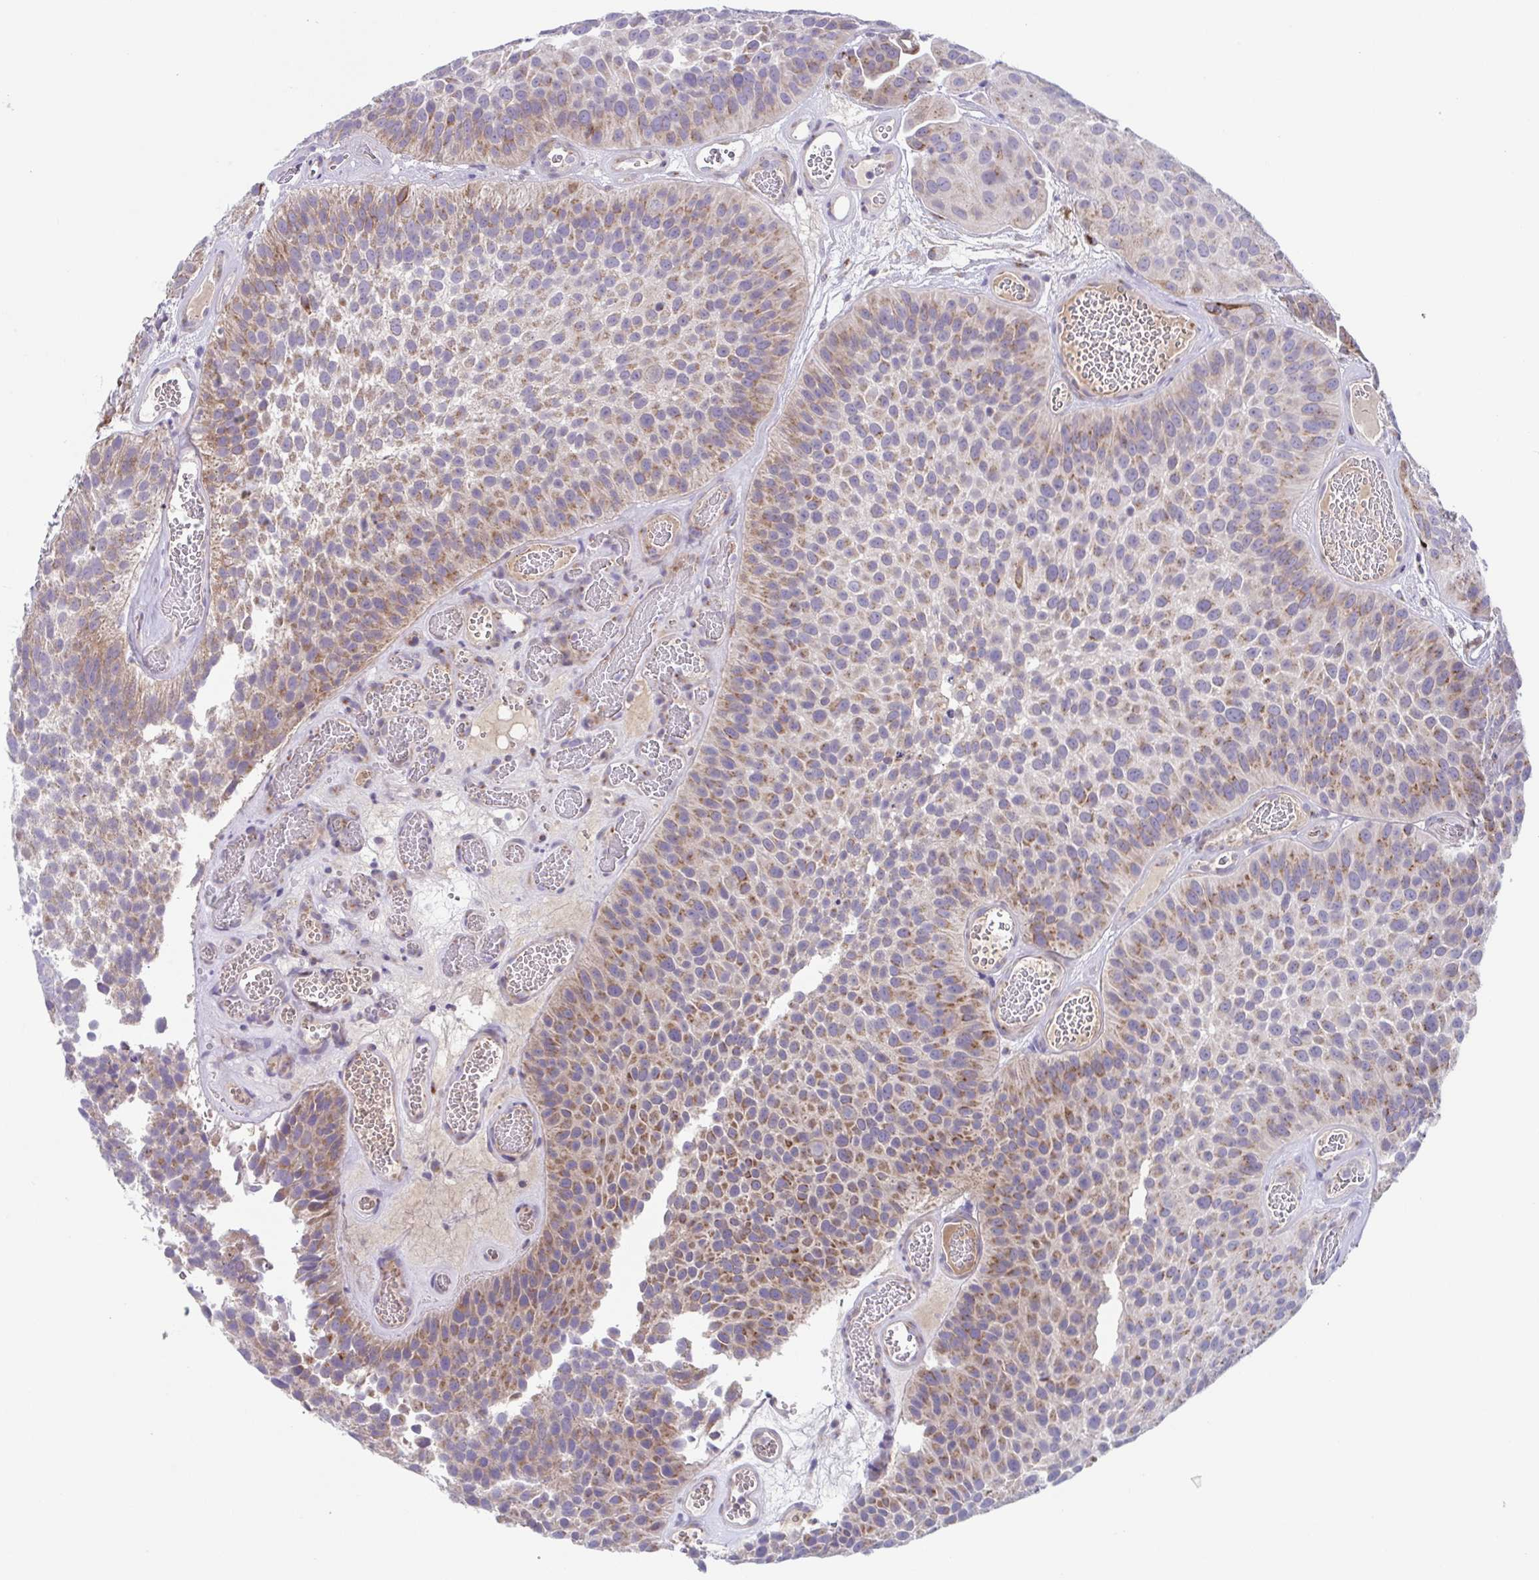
{"staining": {"intensity": "weak", "quantity": "25%-75%", "location": "cytoplasmic/membranous"}, "tissue": "urothelial cancer", "cell_type": "Tumor cells", "image_type": "cancer", "snomed": [{"axis": "morphology", "description": "Urothelial carcinoma, Low grade"}, {"axis": "topography", "description": "Urinary bladder"}], "caption": "DAB immunohistochemical staining of urothelial cancer displays weak cytoplasmic/membranous protein staining in about 25%-75% of tumor cells. Immunohistochemistry (ihc) stains the protein of interest in brown and the nuclei are stained blue.", "gene": "COL17A1", "patient": {"sex": "male", "age": 76}}